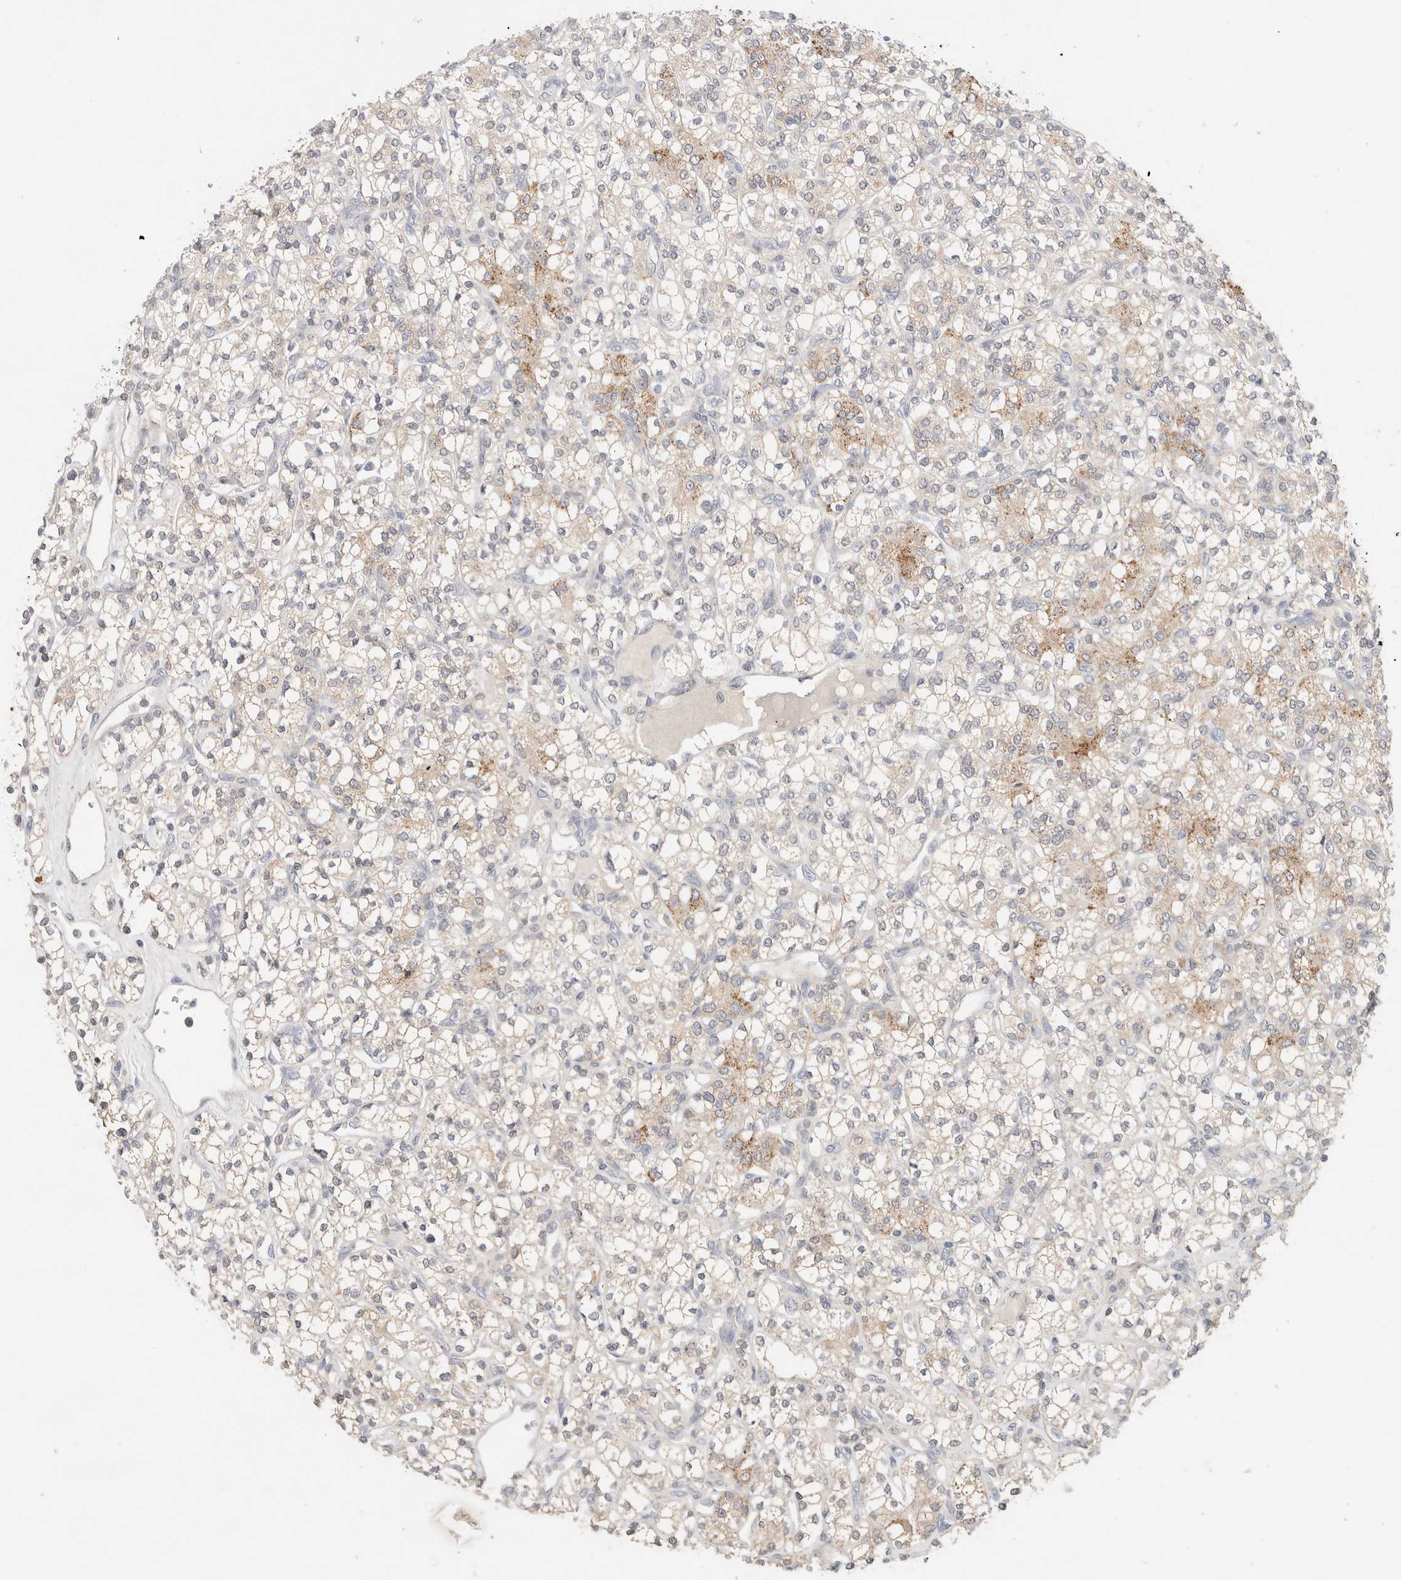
{"staining": {"intensity": "moderate", "quantity": "<25%", "location": "cytoplasmic/membranous"}, "tissue": "renal cancer", "cell_type": "Tumor cells", "image_type": "cancer", "snomed": [{"axis": "morphology", "description": "Adenocarcinoma, NOS"}, {"axis": "topography", "description": "Kidney"}], "caption": "Protein staining by immunohistochemistry (IHC) shows moderate cytoplasmic/membranous expression in about <25% of tumor cells in renal adenocarcinoma.", "gene": "ERI3", "patient": {"sex": "male", "age": 77}}